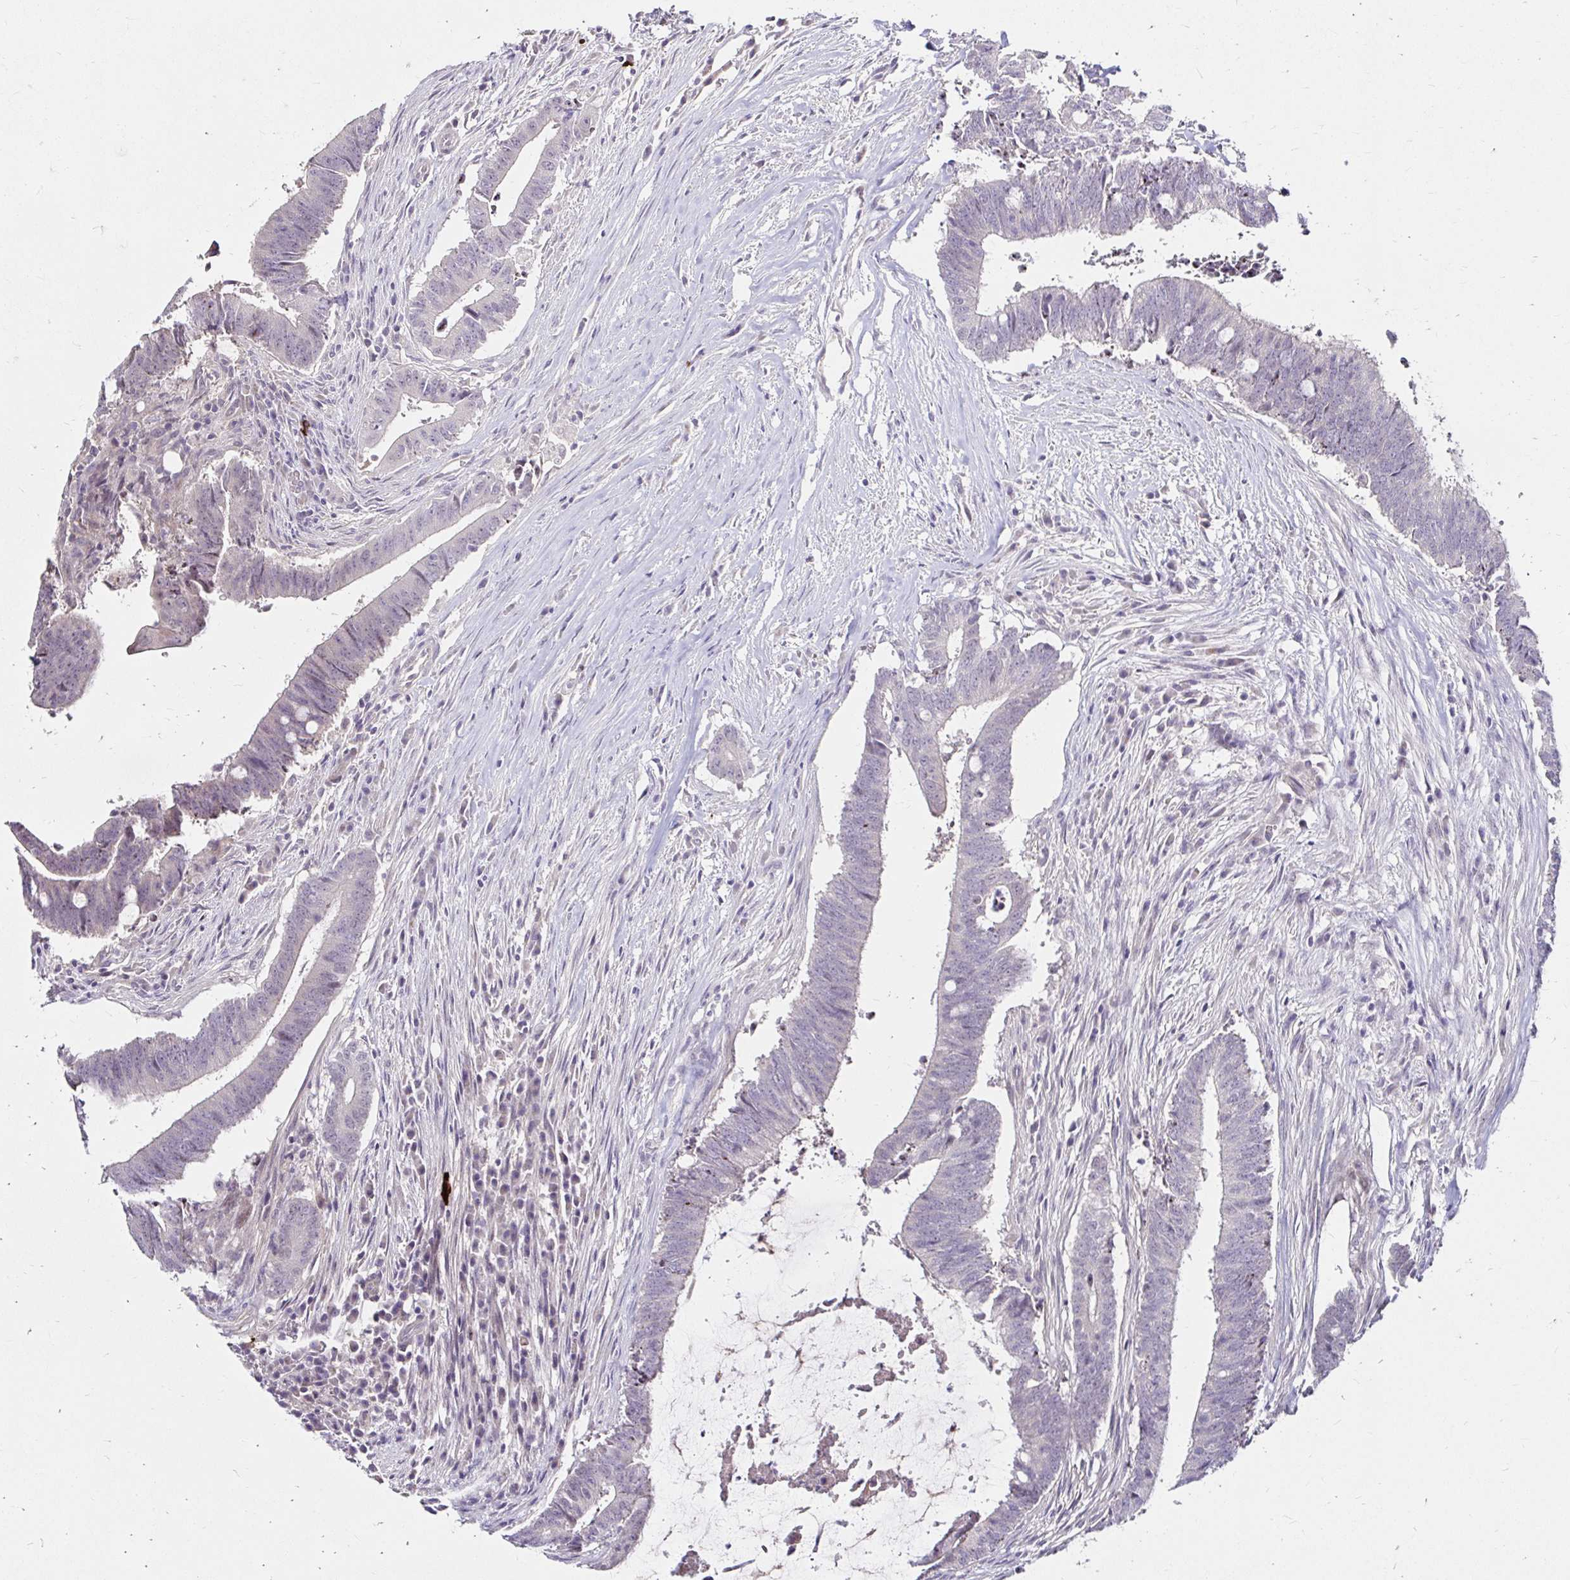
{"staining": {"intensity": "negative", "quantity": "none", "location": "none"}, "tissue": "colorectal cancer", "cell_type": "Tumor cells", "image_type": "cancer", "snomed": [{"axis": "morphology", "description": "Adenocarcinoma, NOS"}, {"axis": "topography", "description": "Colon"}], "caption": "A photomicrograph of human colorectal adenocarcinoma is negative for staining in tumor cells. The staining was performed using DAB (3,3'-diaminobenzidine) to visualize the protein expression in brown, while the nuclei were stained in blue with hematoxylin (Magnification: 20x).", "gene": "GUCY1A1", "patient": {"sex": "female", "age": 43}}